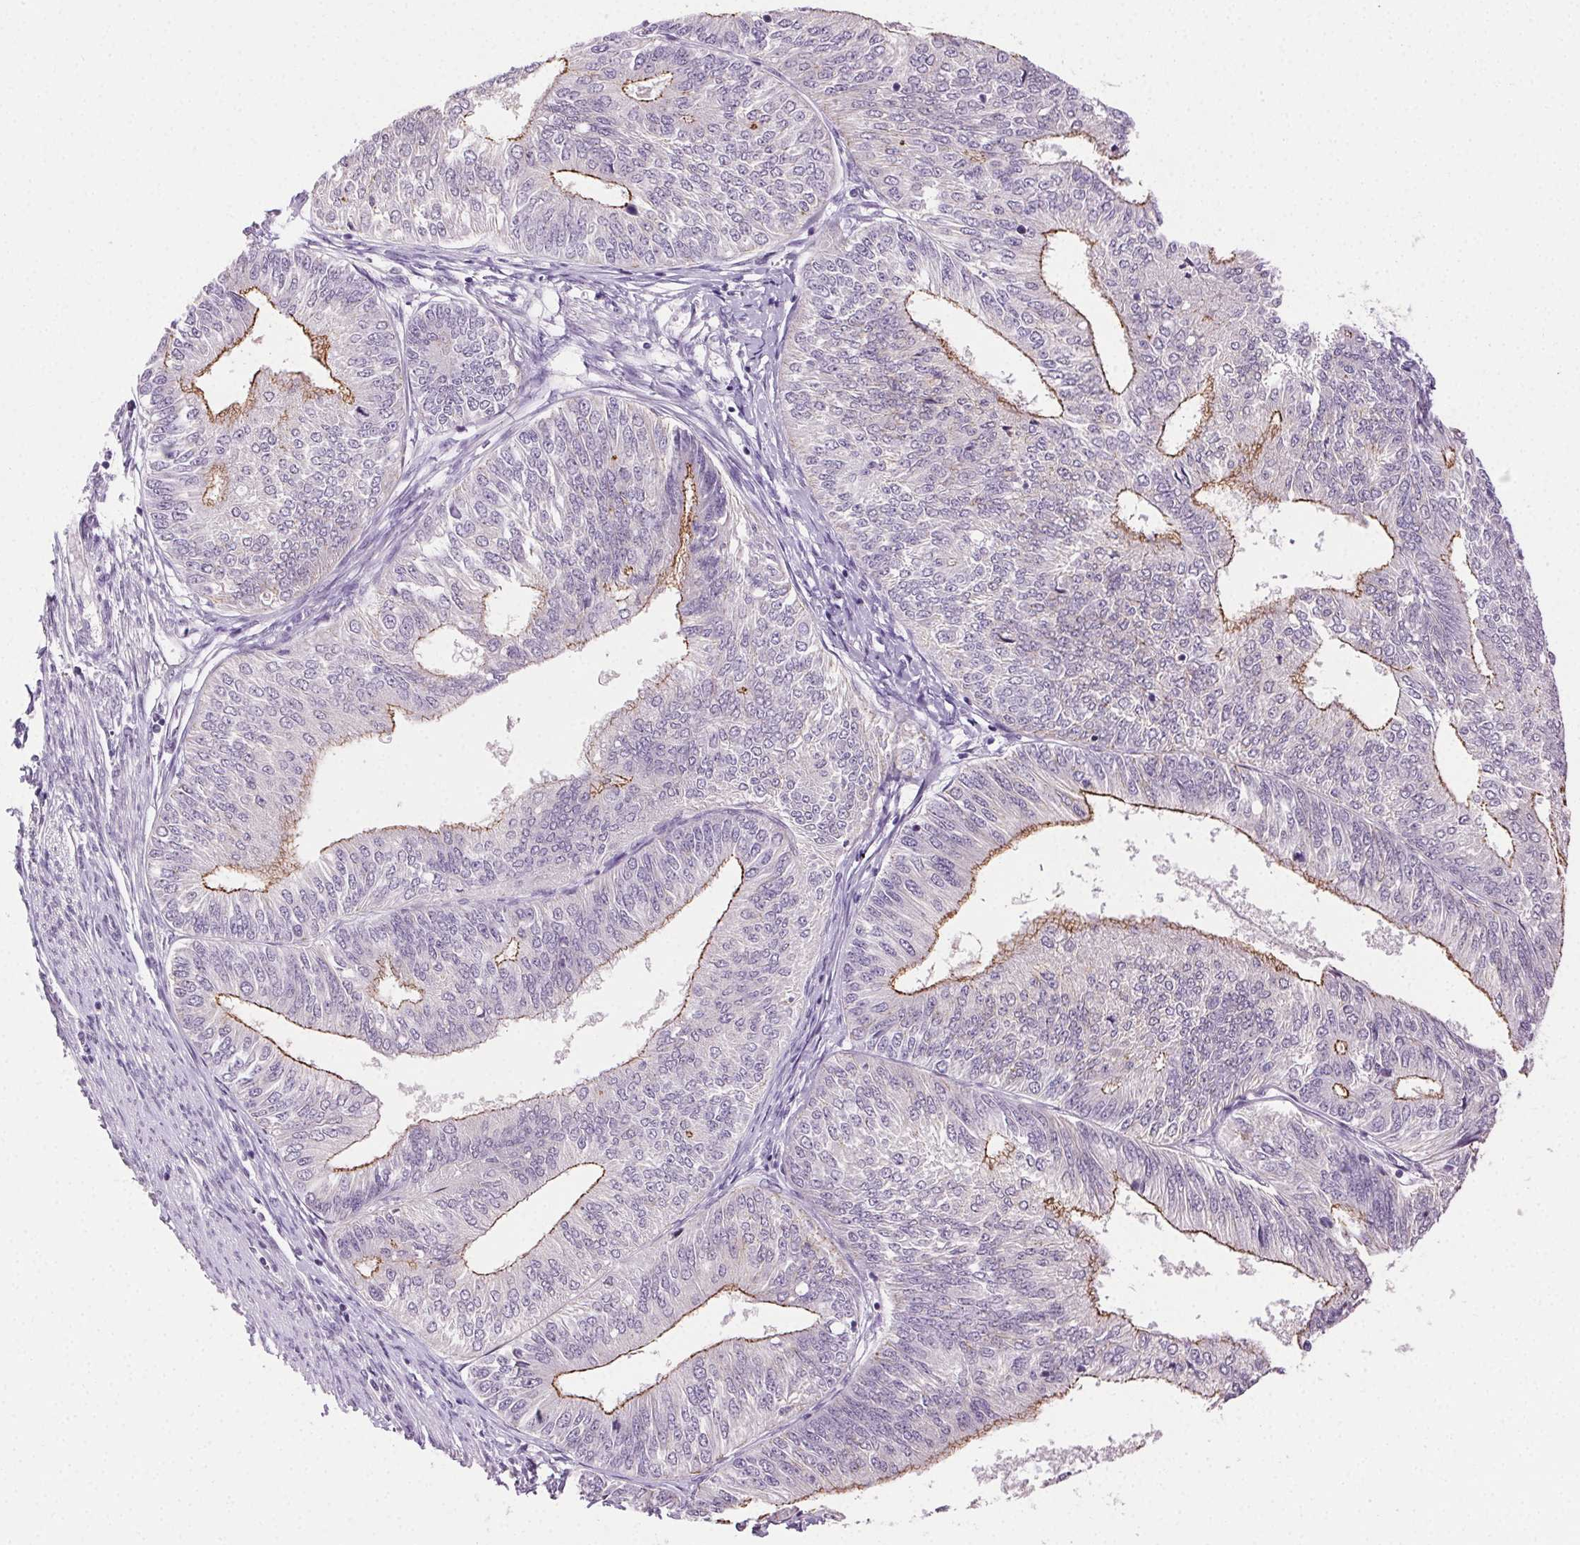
{"staining": {"intensity": "negative", "quantity": "none", "location": "none"}, "tissue": "endometrial cancer", "cell_type": "Tumor cells", "image_type": "cancer", "snomed": [{"axis": "morphology", "description": "Adenocarcinoma, NOS"}, {"axis": "topography", "description": "Endometrium"}], "caption": "The immunohistochemistry photomicrograph has no significant positivity in tumor cells of endometrial cancer tissue.", "gene": "CLDN10", "patient": {"sex": "female", "age": 58}}